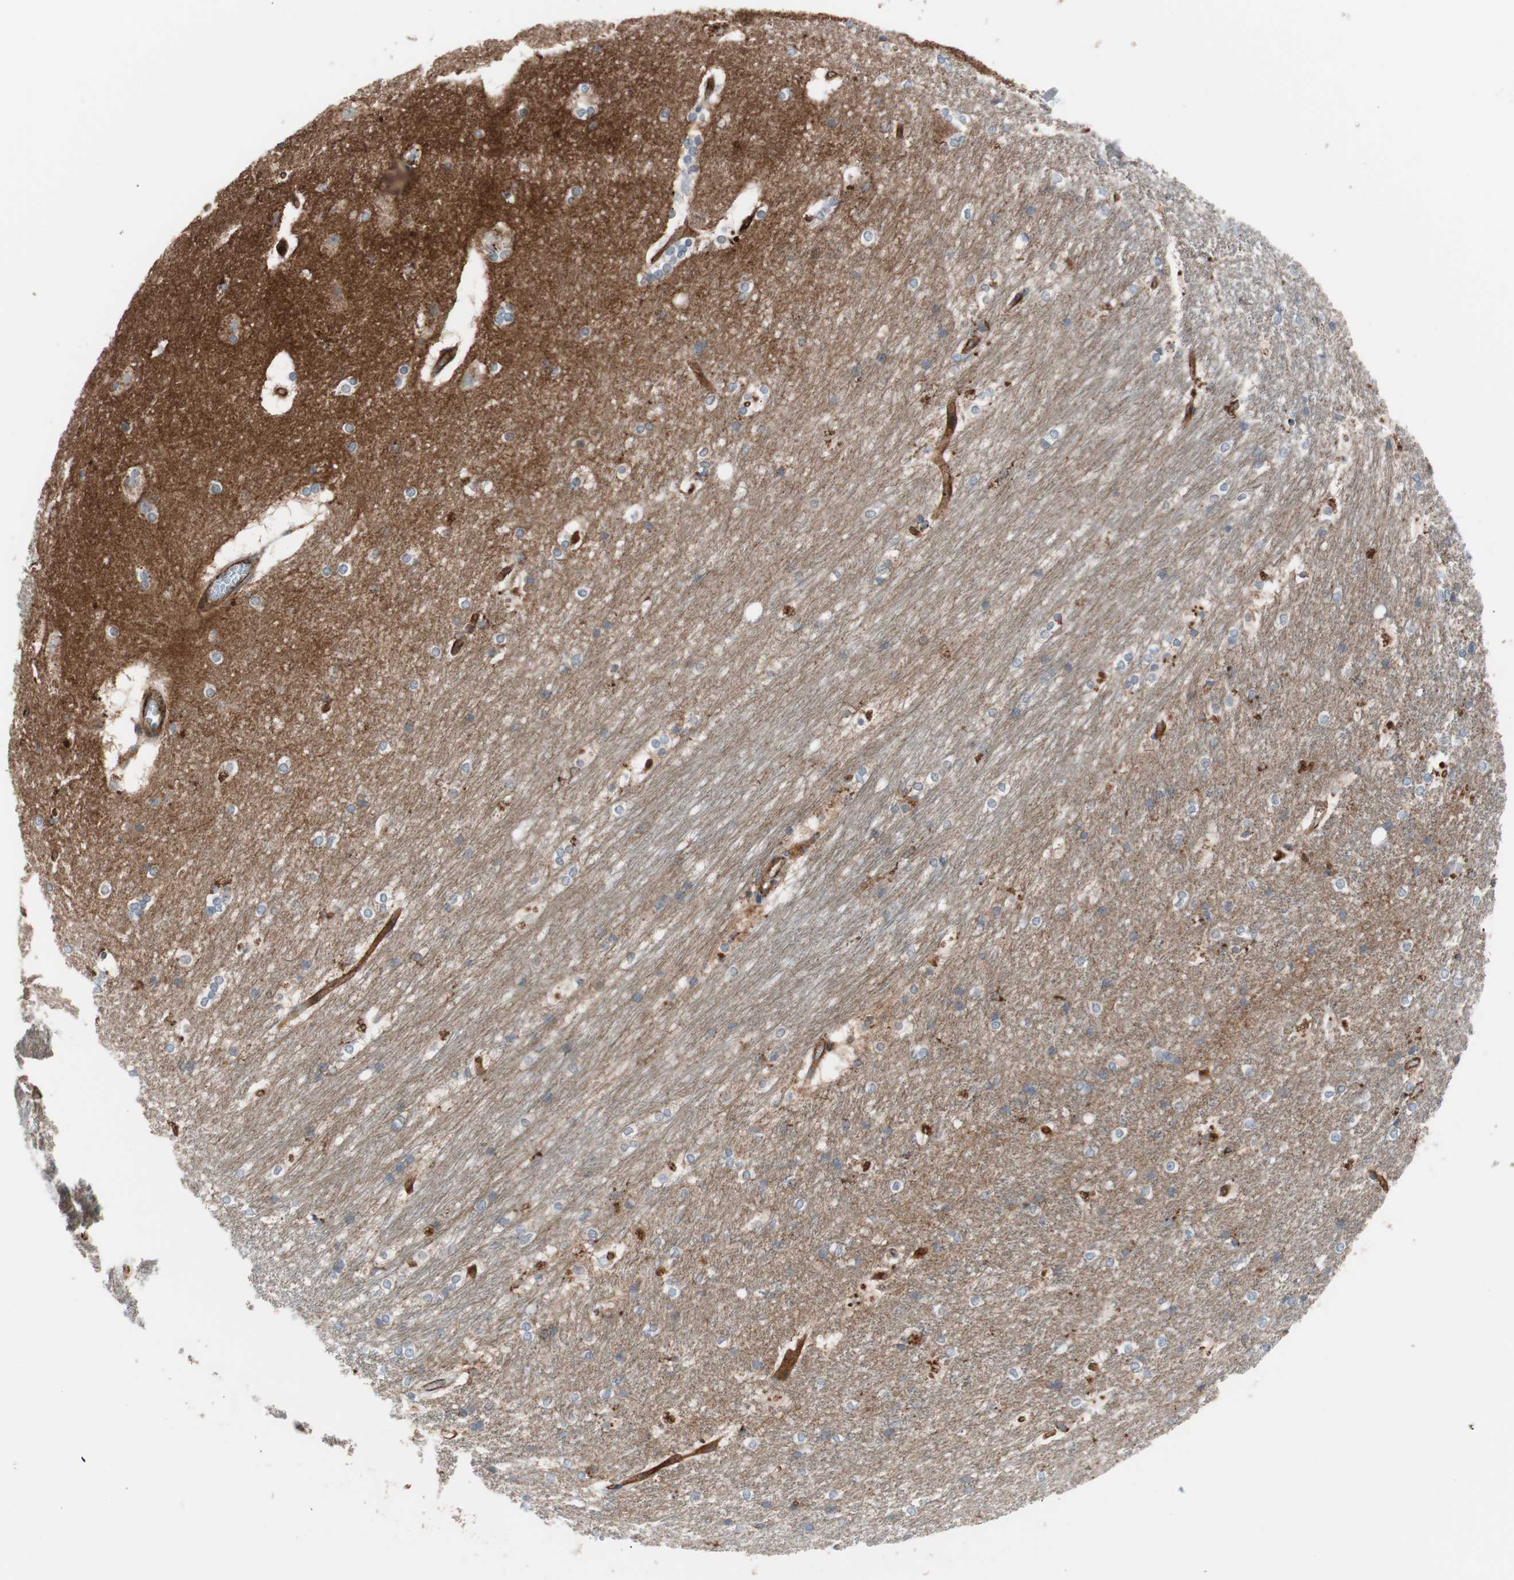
{"staining": {"intensity": "strong", "quantity": ">75%", "location": "cytoplasmic/membranous"}, "tissue": "hippocampus", "cell_type": "Glial cells", "image_type": "normal", "snomed": [{"axis": "morphology", "description": "Normal tissue, NOS"}, {"axis": "topography", "description": "Hippocampus"}], "caption": "Immunohistochemistry (IHC) staining of unremarkable hippocampus, which demonstrates high levels of strong cytoplasmic/membranous staining in about >75% of glial cells indicating strong cytoplasmic/membranous protein staining. The staining was performed using DAB (brown) for protein detection and nuclei were counterstained in hematoxylin (blue).", "gene": "FLOT2", "patient": {"sex": "female", "age": 19}}